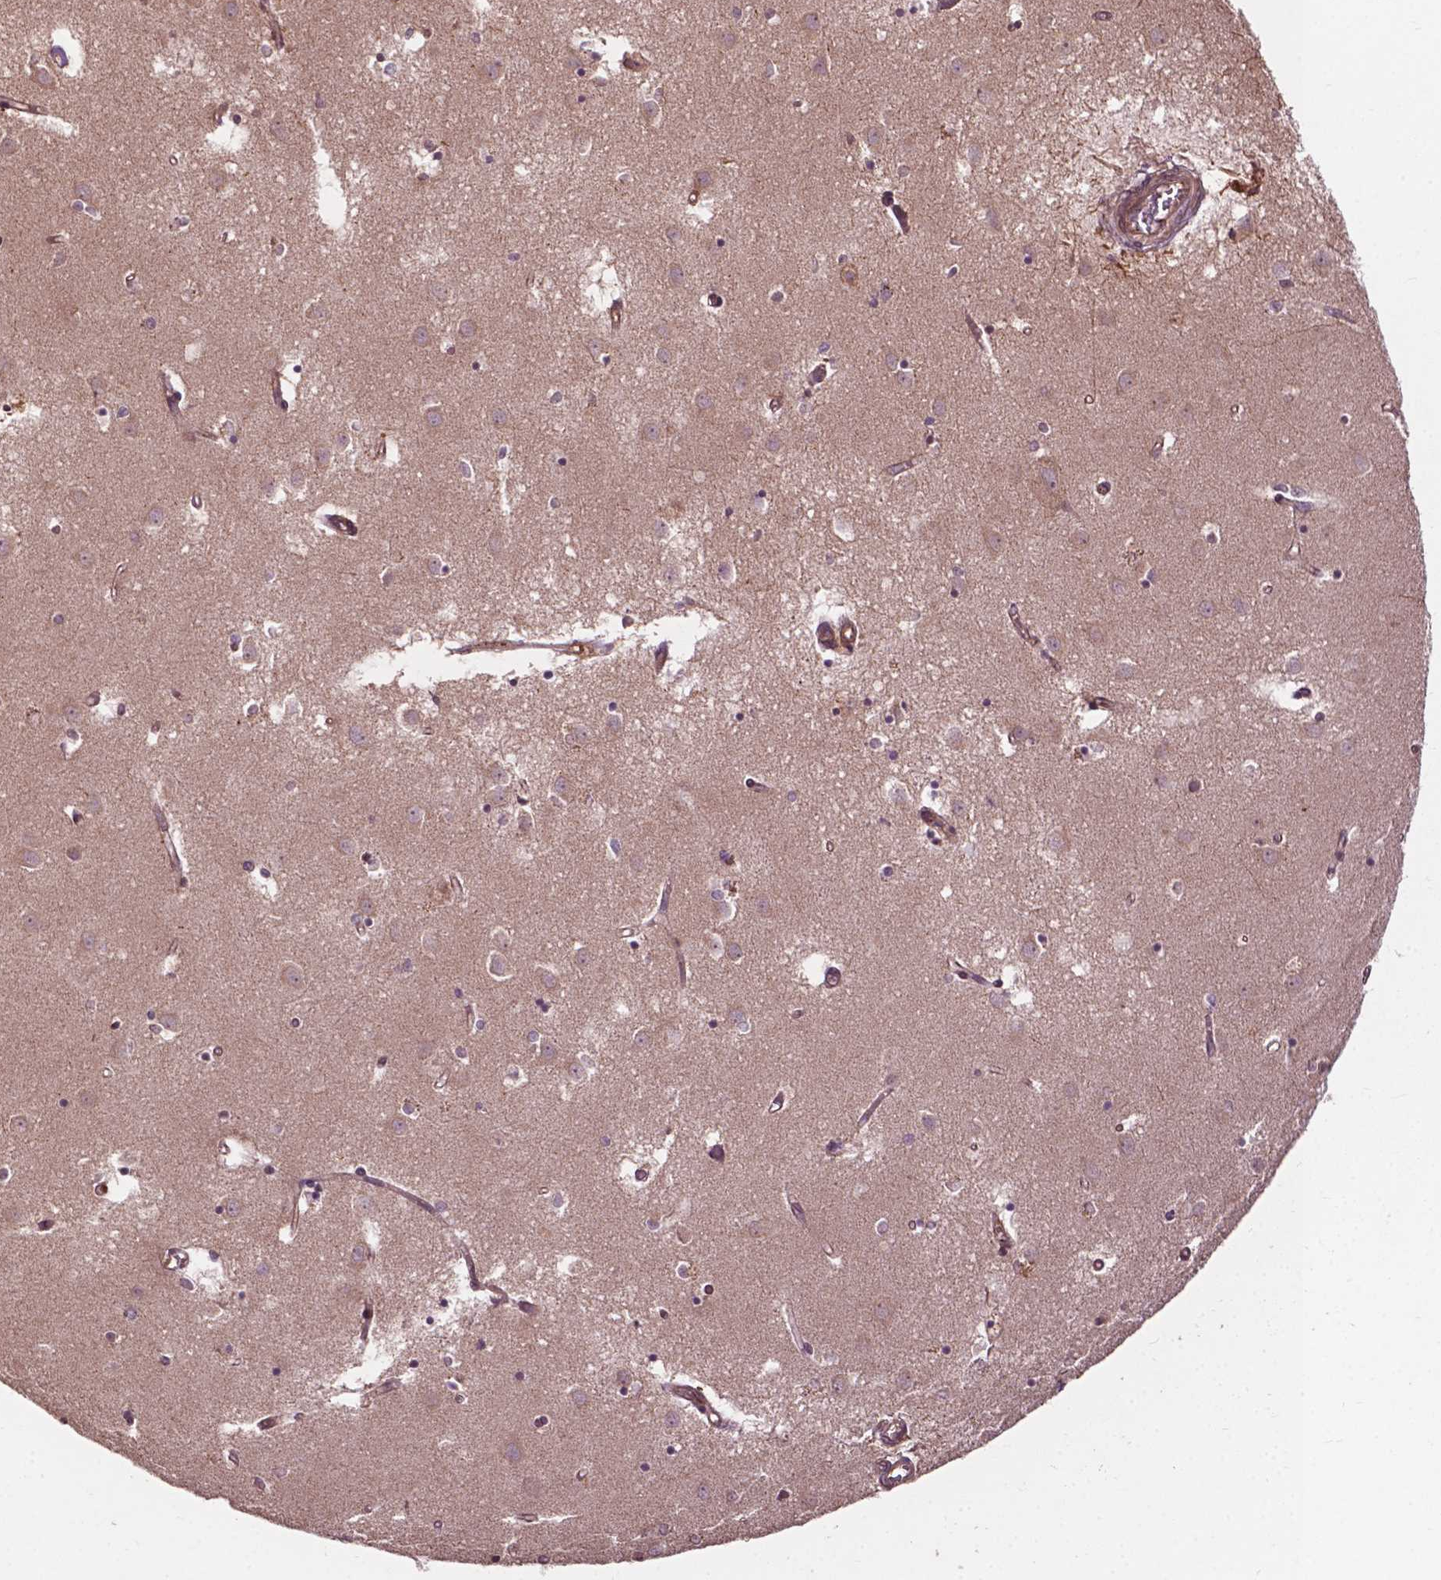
{"staining": {"intensity": "moderate", "quantity": "25%-75%", "location": "cytoplasmic/membranous"}, "tissue": "caudate", "cell_type": "Glial cells", "image_type": "normal", "snomed": [{"axis": "morphology", "description": "Normal tissue, NOS"}, {"axis": "topography", "description": "Lateral ventricle wall"}], "caption": "Human caudate stained for a protein (brown) reveals moderate cytoplasmic/membranous positive staining in about 25%-75% of glial cells.", "gene": "CDC42BPA", "patient": {"sex": "male", "age": 54}}